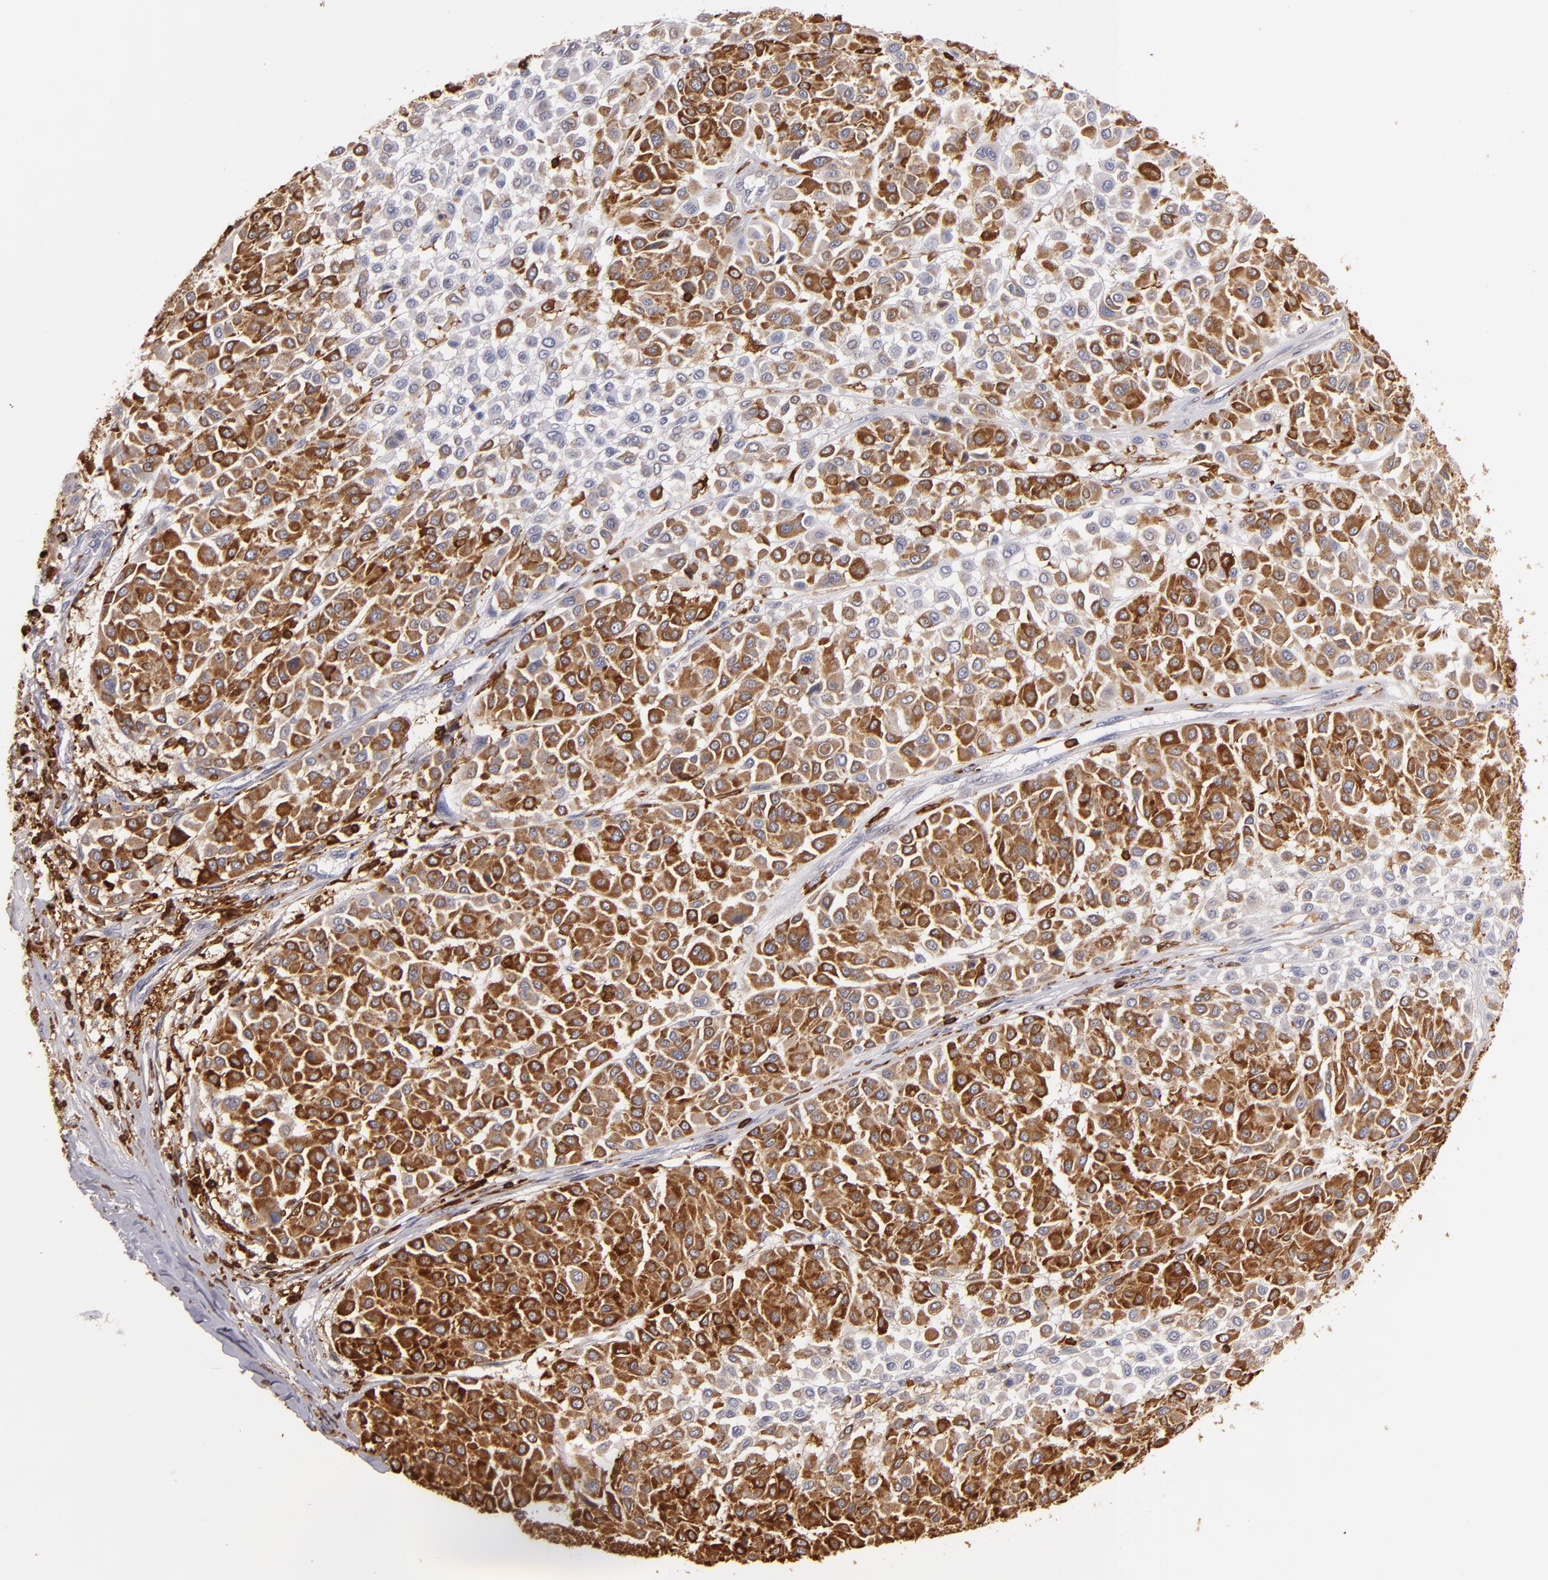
{"staining": {"intensity": "moderate", "quantity": "25%-75%", "location": "cytoplasmic/membranous"}, "tissue": "melanoma", "cell_type": "Tumor cells", "image_type": "cancer", "snomed": [{"axis": "morphology", "description": "Malignant melanoma, Metastatic site"}, {"axis": "topography", "description": "Soft tissue"}], "caption": "Immunohistochemical staining of malignant melanoma (metastatic site) demonstrates moderate cytoplasmic/membranous protein expression in about 25%-75% of tumor cells.", "gene": "WAS", "patient": {"sex": "male", "age": 41}}